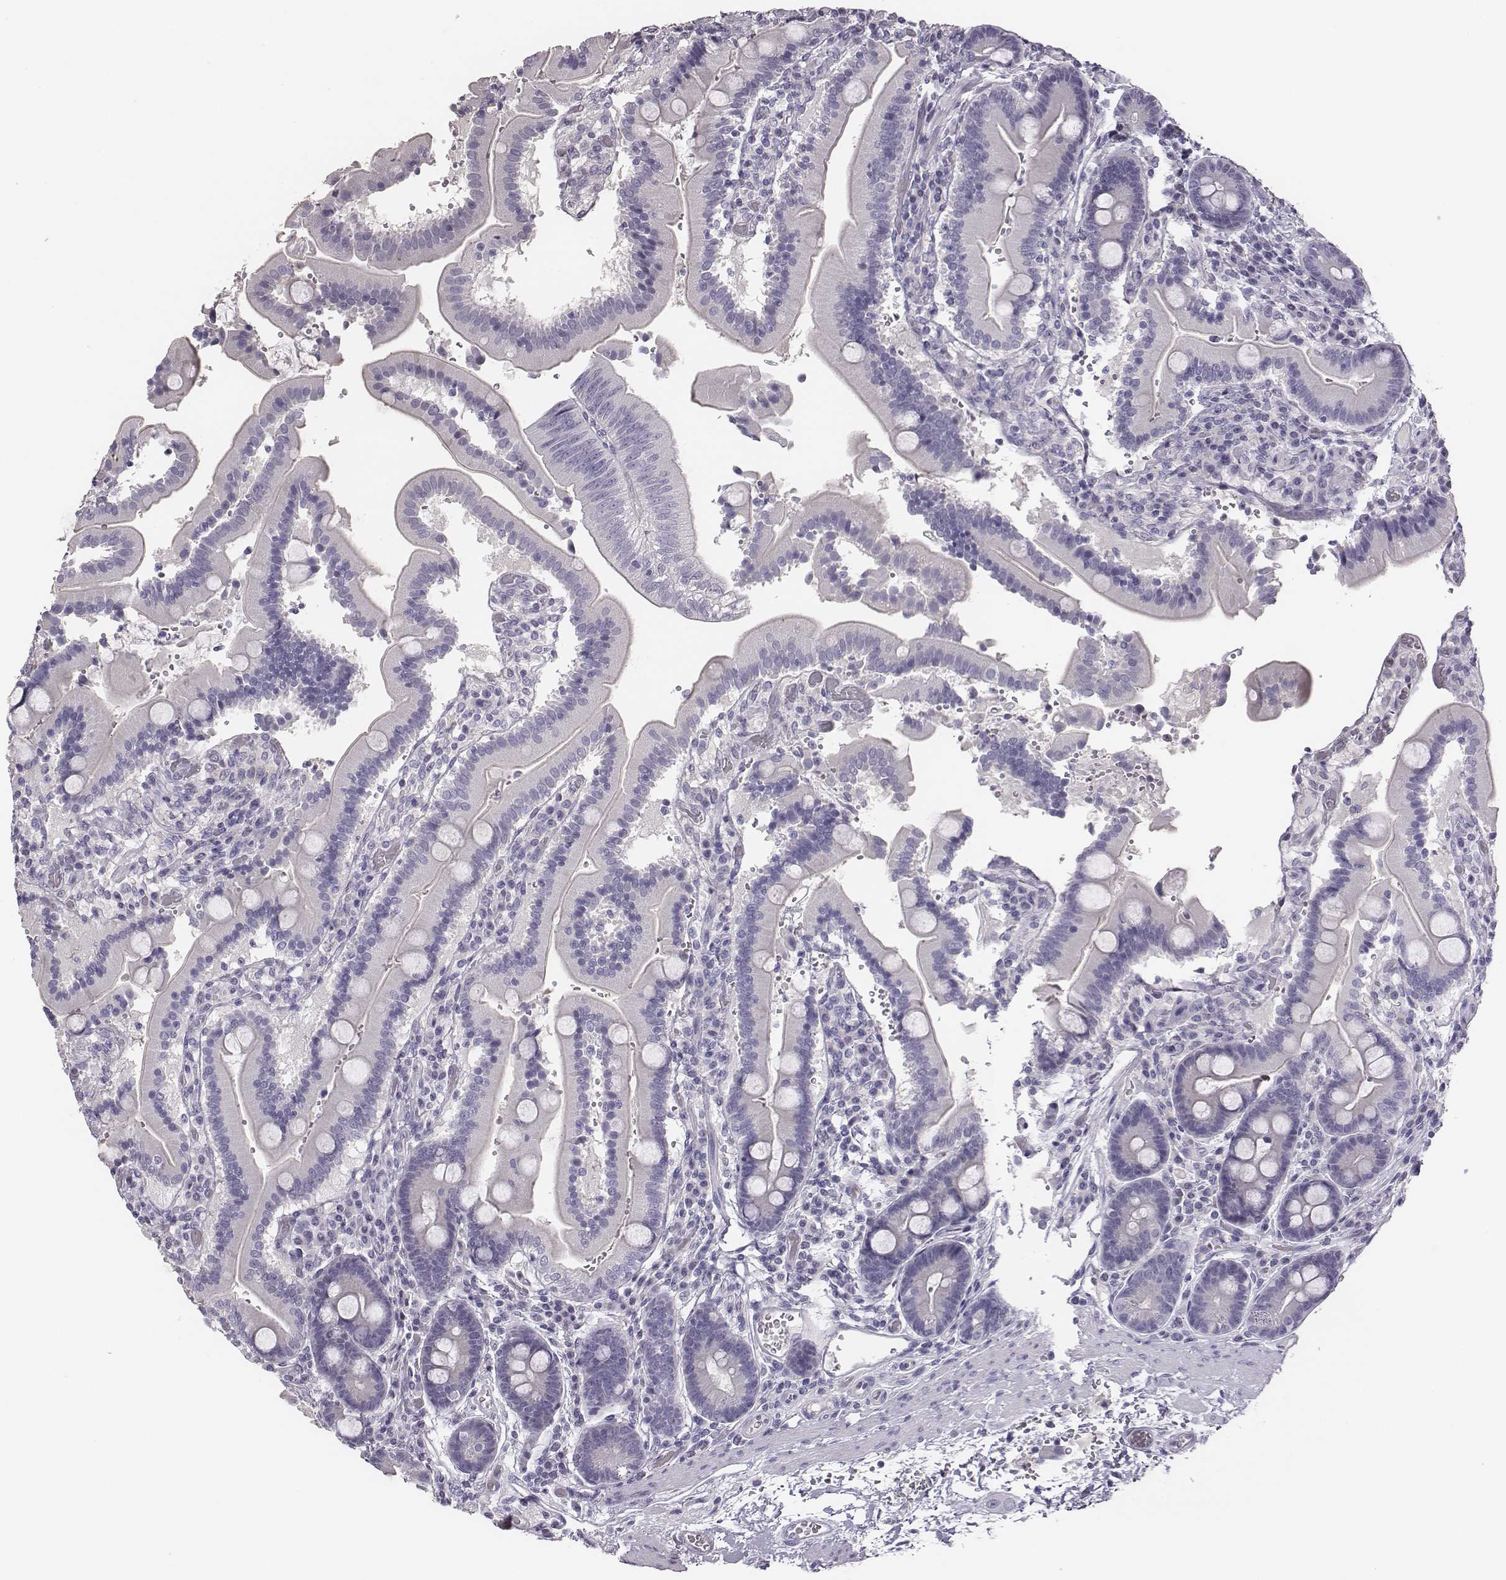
{"staining": {"intensity": "negative", "quantity": "none", "location": "none"}, "tissue": "duodenum", "cell_type": "Glandular cells", "image_type": "normal", "snomed": [{"axis": "morphology", "description": "Normal tissue, NOS"}, {"axis": "topography", "description": "Duodenum"}], "caption": "An IHC image of unremarkable duodenum is shown. There is no staining in glandular cells of duodenum.", "gene": "ENSG00000290147", "patient": {"sex": "female", "age": 62}}